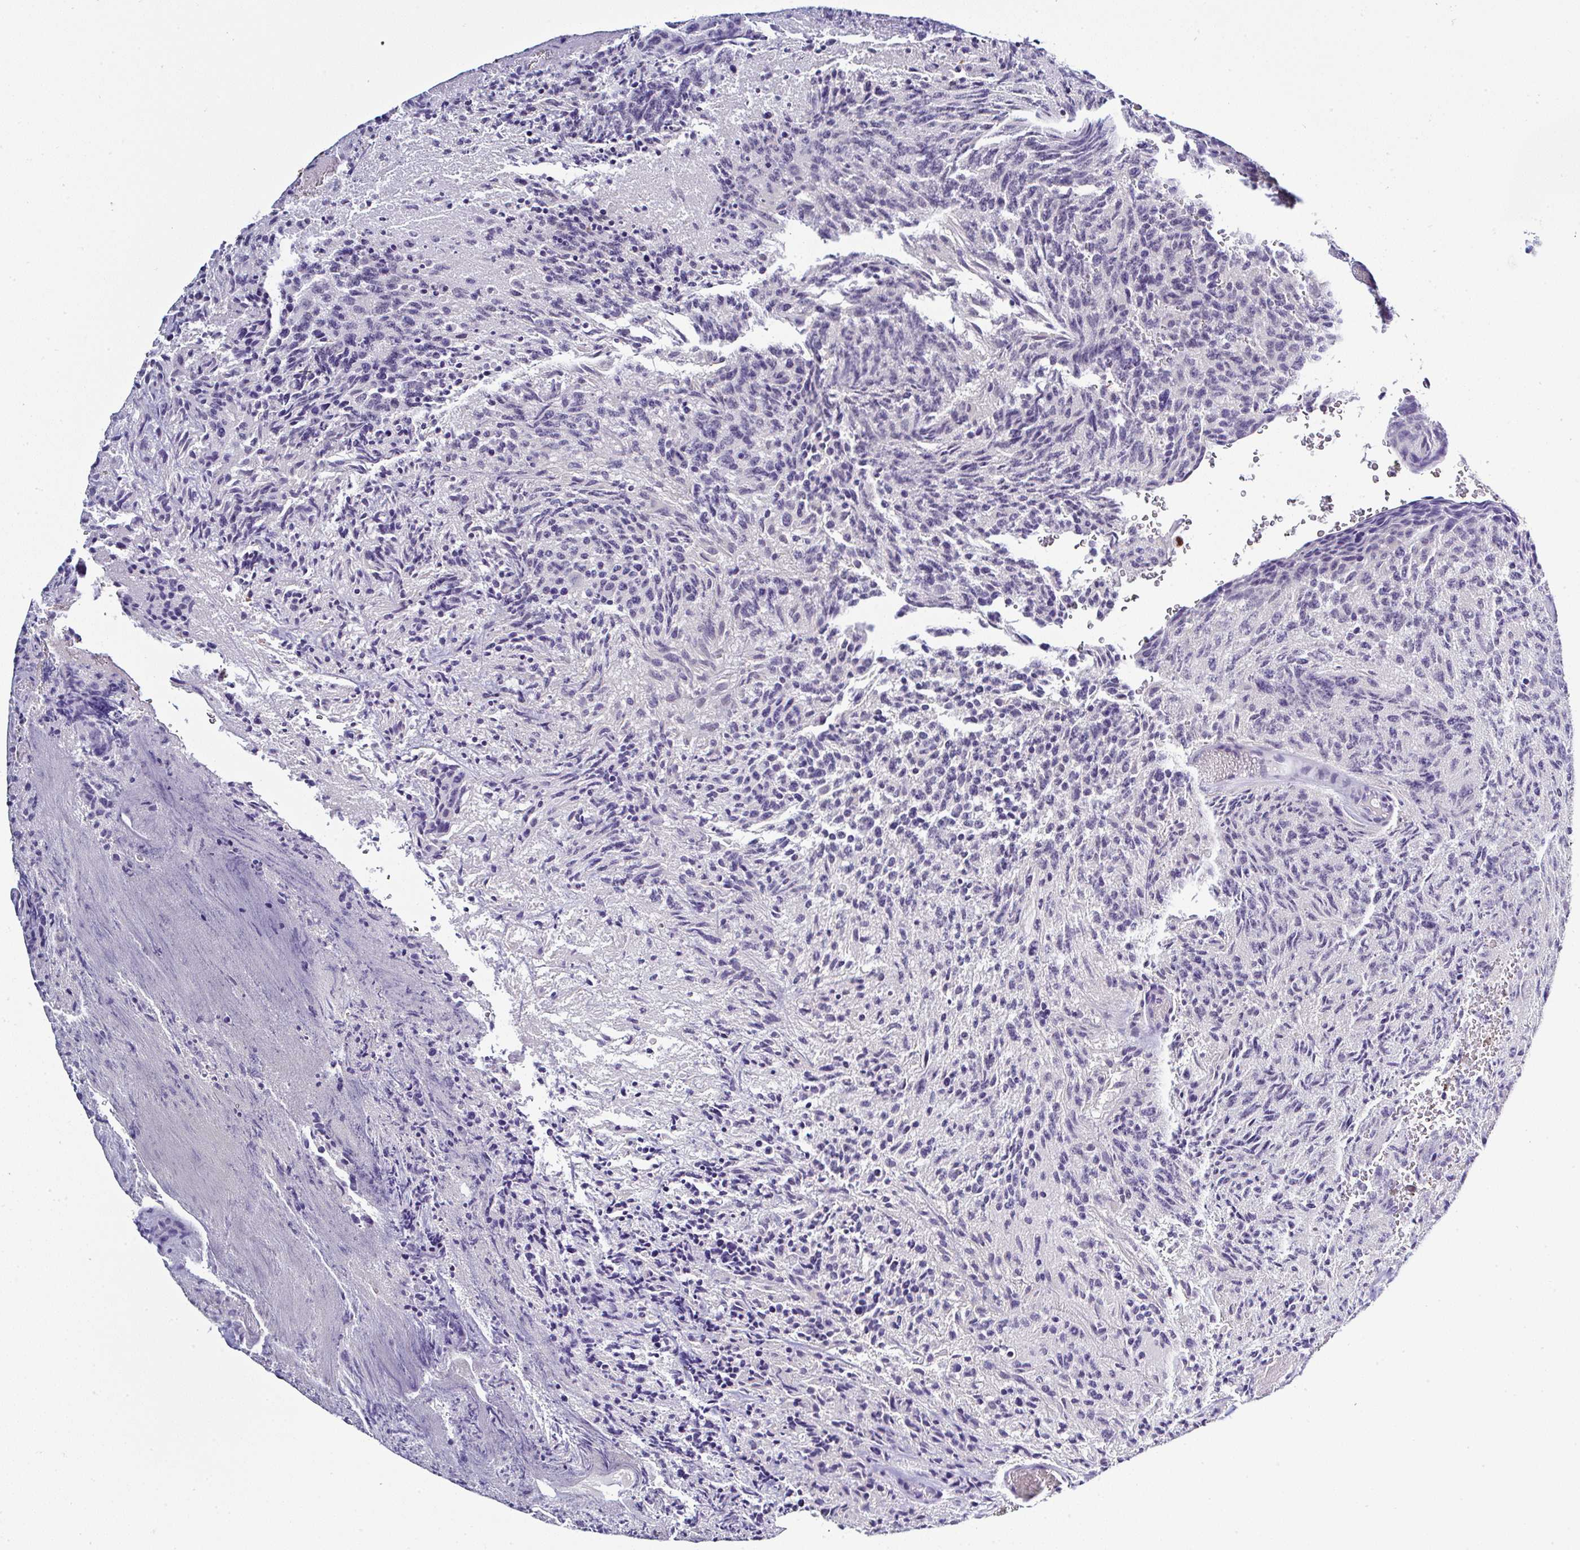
{"staining": {"intensity": "moderate", "quantity": "<25%", "location": "nuclear"}, "tissue": "glioma", "cell_type": "Tumor cells", "image_type": "cancer", "snomed": [{"axis": "morphology", "description": "Glioma, malignant, High grade"}, {"axis": "topography", "description": "Brain"}], "caption": "Immunohistochemical staining of high-grade glioma (malignant) demonstrates moderate nuclear protein positivity in about <25% of tumor cells.", "gene": "DR1", "patient": {"sex": "male", "age": 36}}